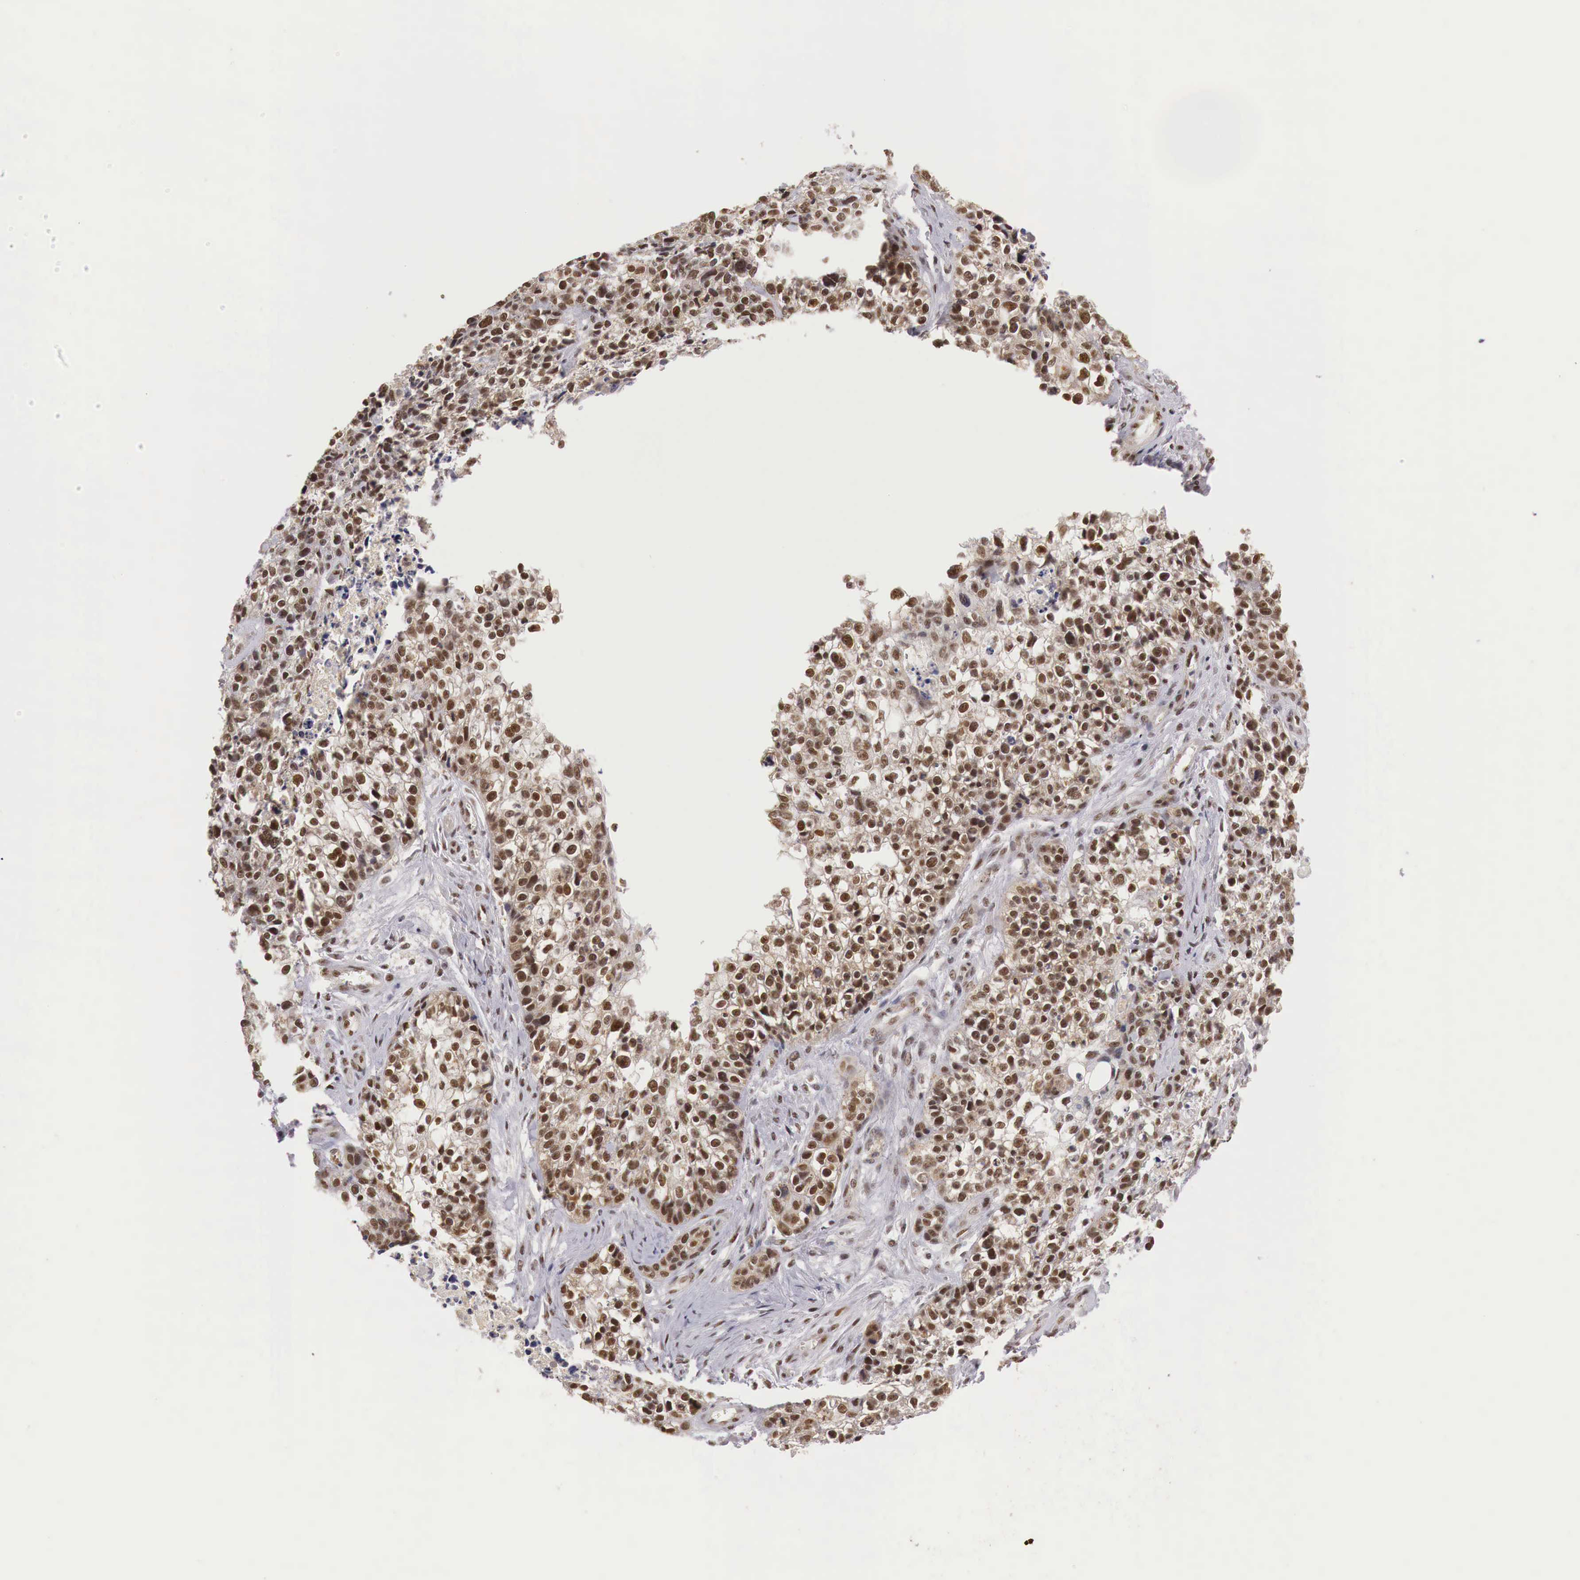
{"staining": {"intensity": "moderate", "quantity": ">75%", "location": "cytoplasmic/membranous,nuclear"}, "tissue": "lung cancer", "cell_type": "Tumor cells", "image_type": "cancer", "snomed": [{"axis": "morphology", "description": "Squamous cell carcinoma, NOS"}, {"axis": "topography", "description": "Lymph node"}, {"axis": "topography", "description": "Lung"}], "caption": "Protein staining reveals moderate cytoplasmic/membranous and nuclear positivity in approximately >75% of tumor cells in squamous cell carcinoma (lung).", "gene": "GPKOW", "patient": {"sex": "male", "age": 74}}